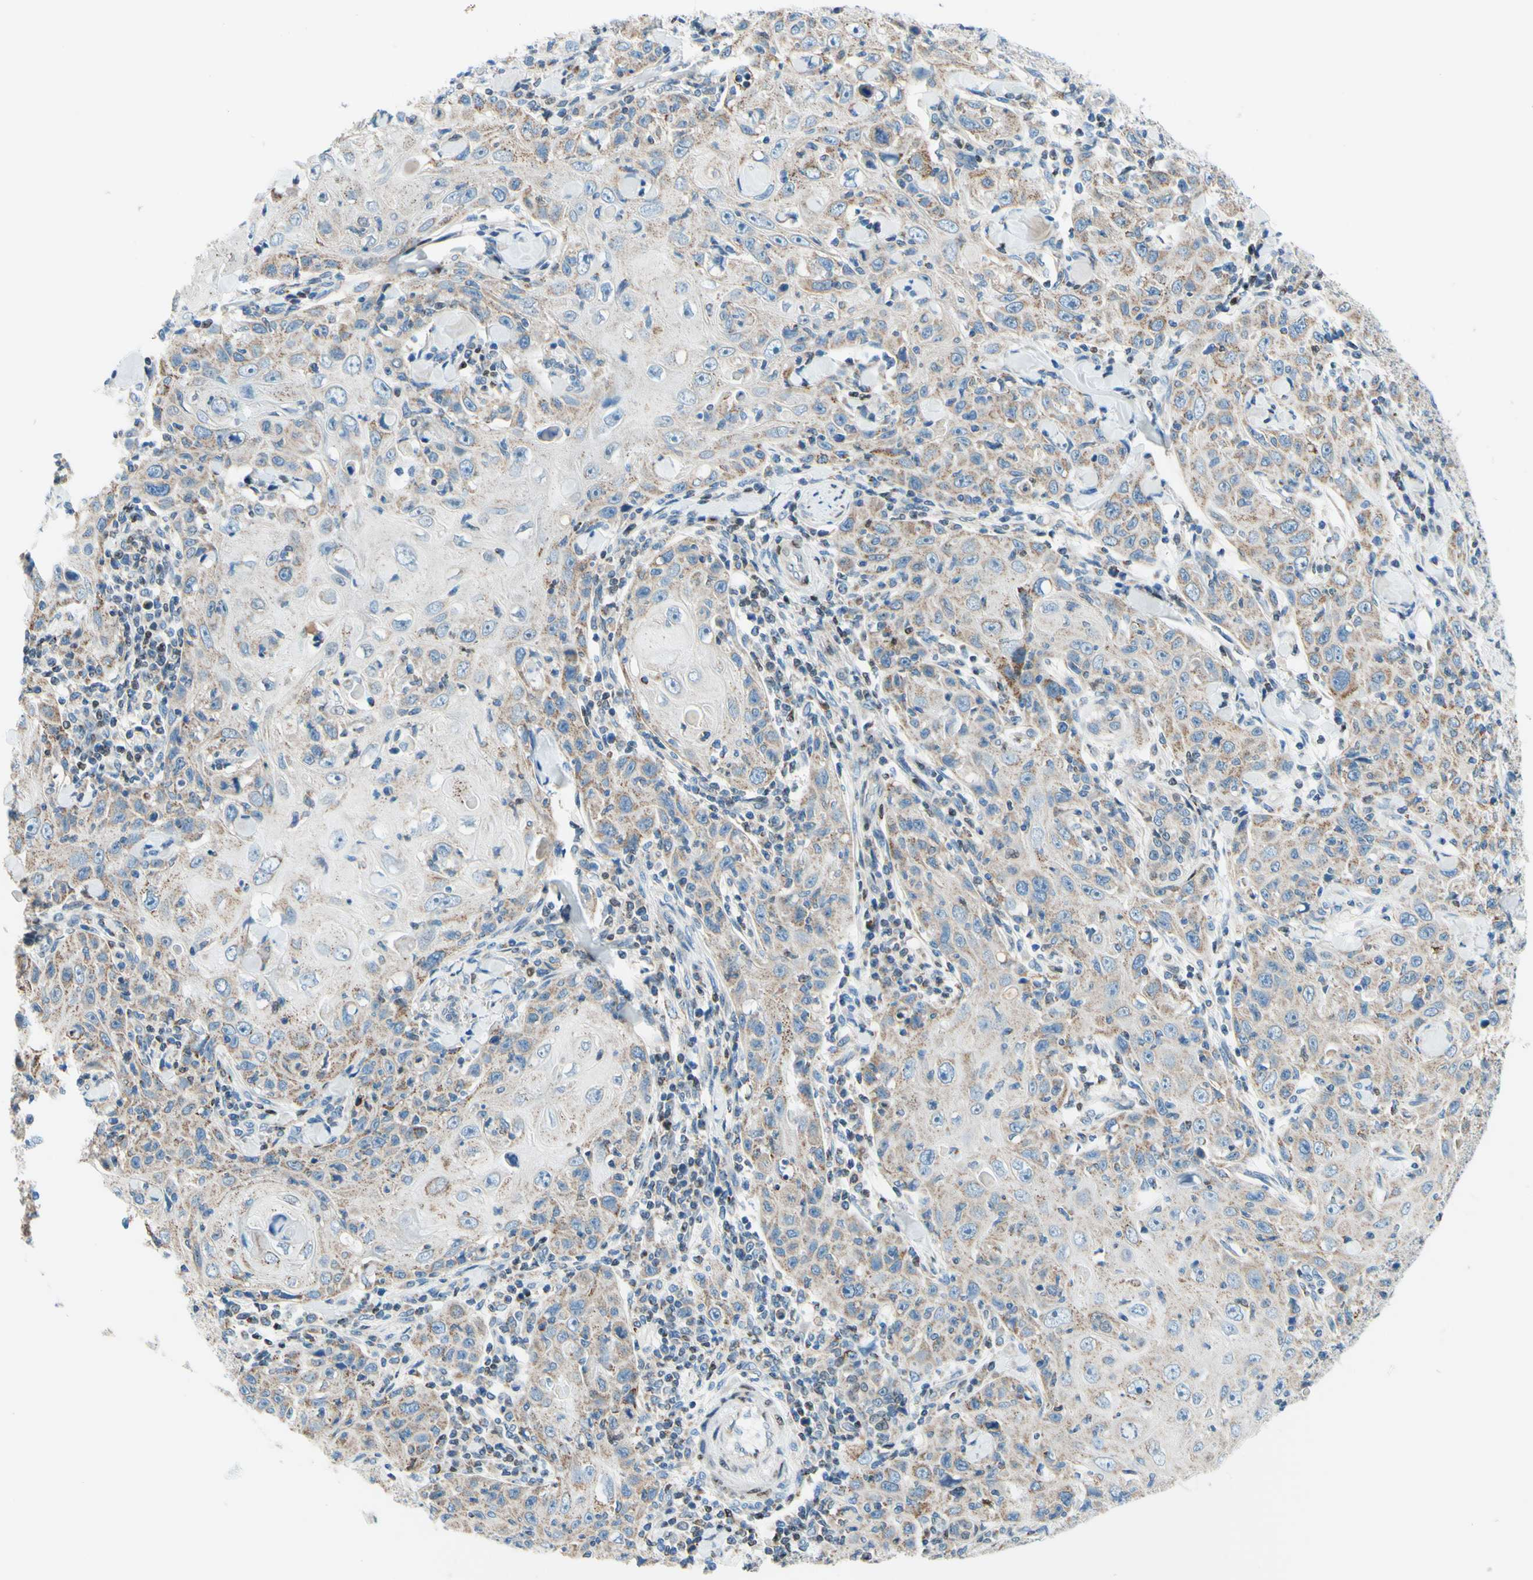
{"staining": {"intensity": "weak", "quantity": ">75%", "location": "cytoplasmic/membranous"}, "tissue": "skin cancer", "cell_type": "Tumor cells", "image_type": "cancer", "snomed": [{"axis": "morphology", "description": "Squamous cell carcinoma, NOS"}, {"axis": "topography", "description": "Skin"}], "caption": "Squamous cell carcinoma (skin) tissue shows weak cytoplasmic/membranous expression in about >75% of tumor cells, visualized by immunohistochemistry.", "gene": "CBX7", "patient": {"sex": "female", "age": 88}}